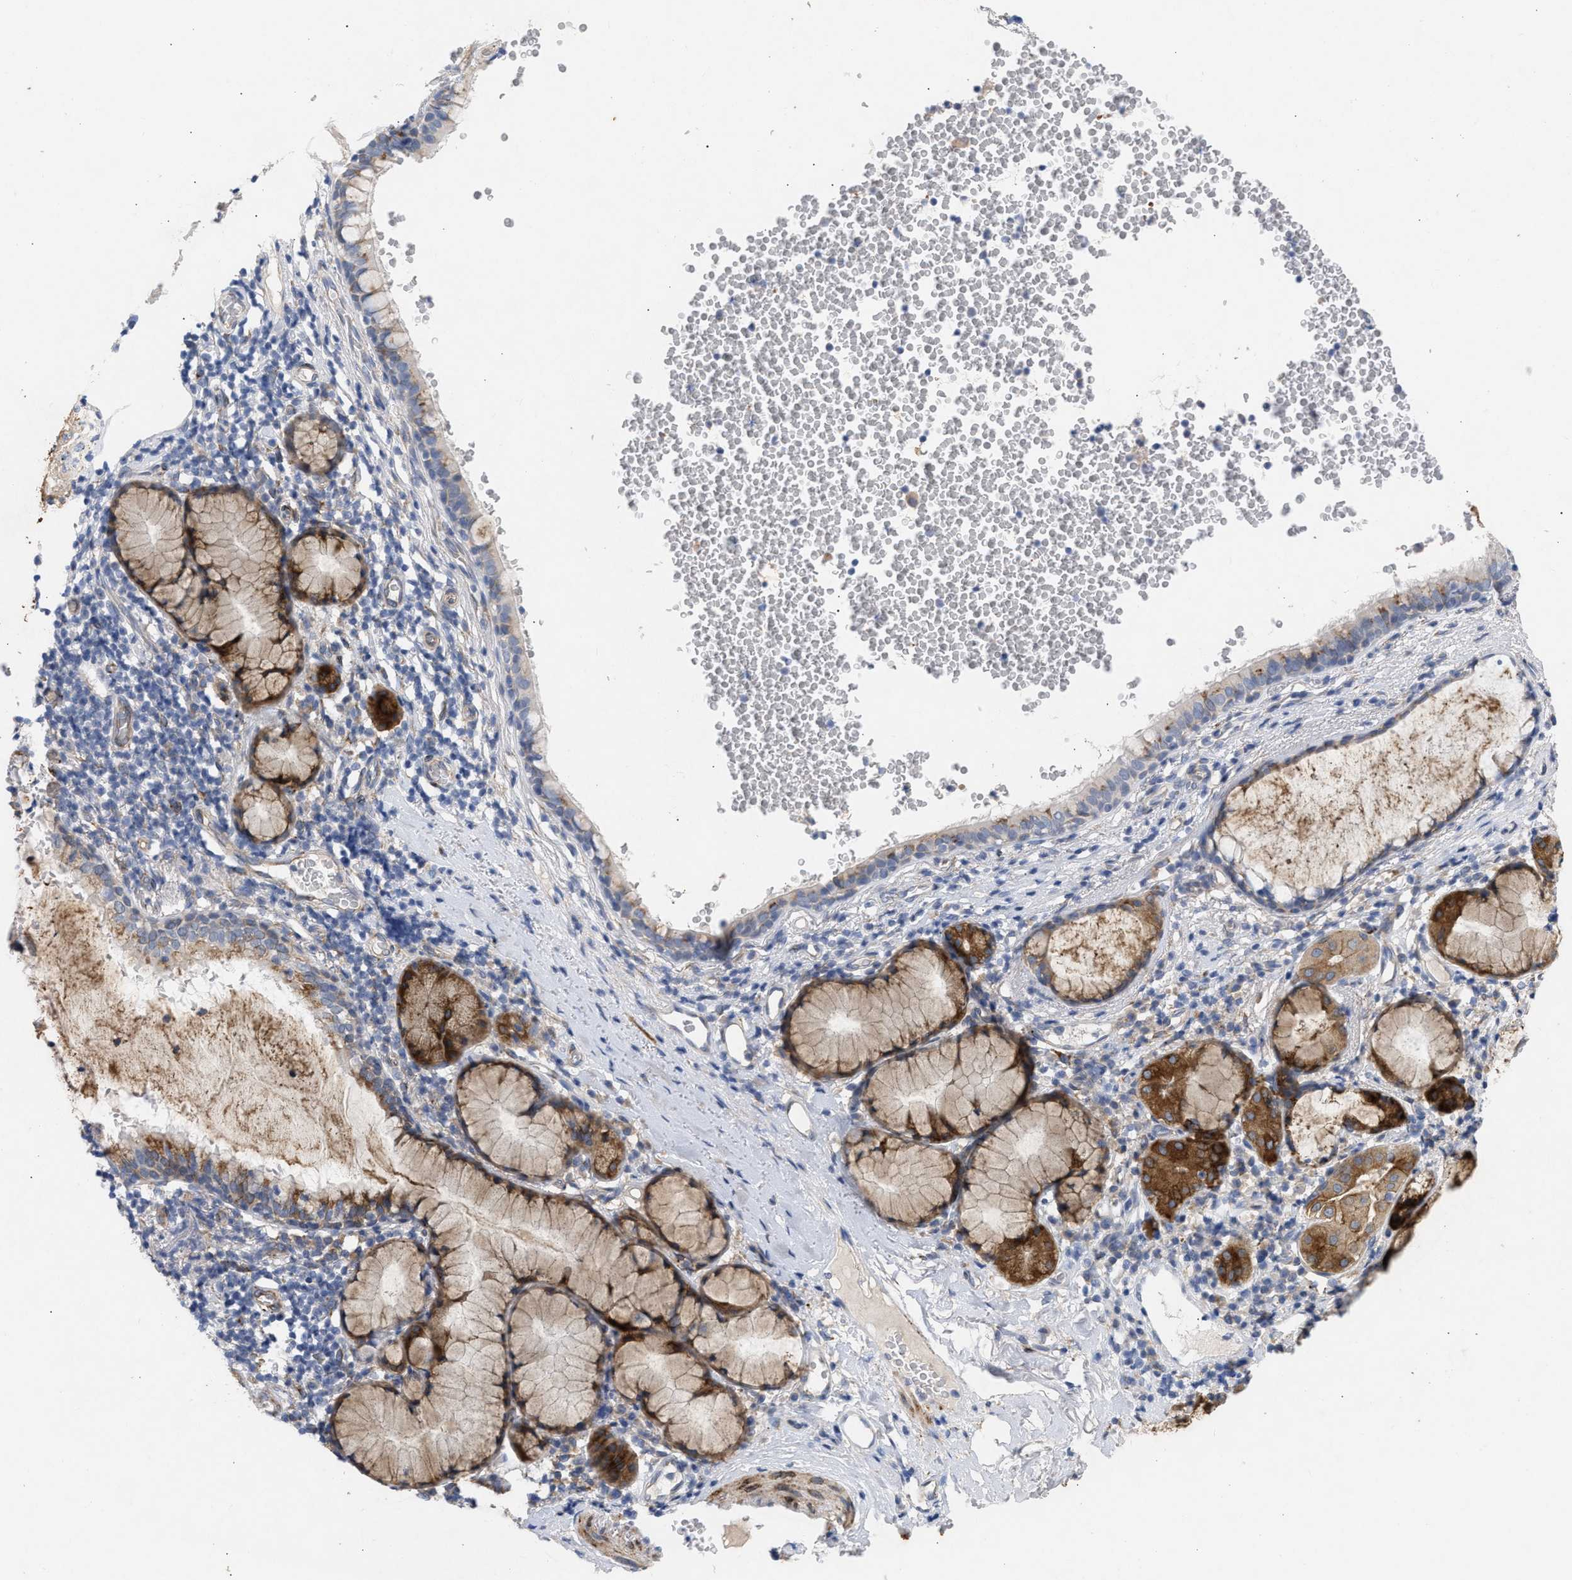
{"staining": {"intensity": "moderate", "quantity": "<25%", "location": "cytoplasmic/membranous"}, "tissue": "bronchus", "cell_type": "Respiratory epithelial cells", "image_type": "normal", "snomed": [{"axis": "morphology", "description": "Normal tissue, NOS"}, {"axis": "morphology", "description": "Inflammation, NOS"}, {"axis": "topography", "description": "Cartilage tissue"}, {"axis": "topography", "description": "Bronchus"}], "caption": "Immunohistochemistry (DAB (3,3'-diaminobenzidine)) staining of normal human bronchus reveals moderate cytoplasmic/membranous protein positivity in approximately <25% of respiratory epithelial cells.", "gene": "SELENOM", "patient": {"sex": "male", "age": 77}}